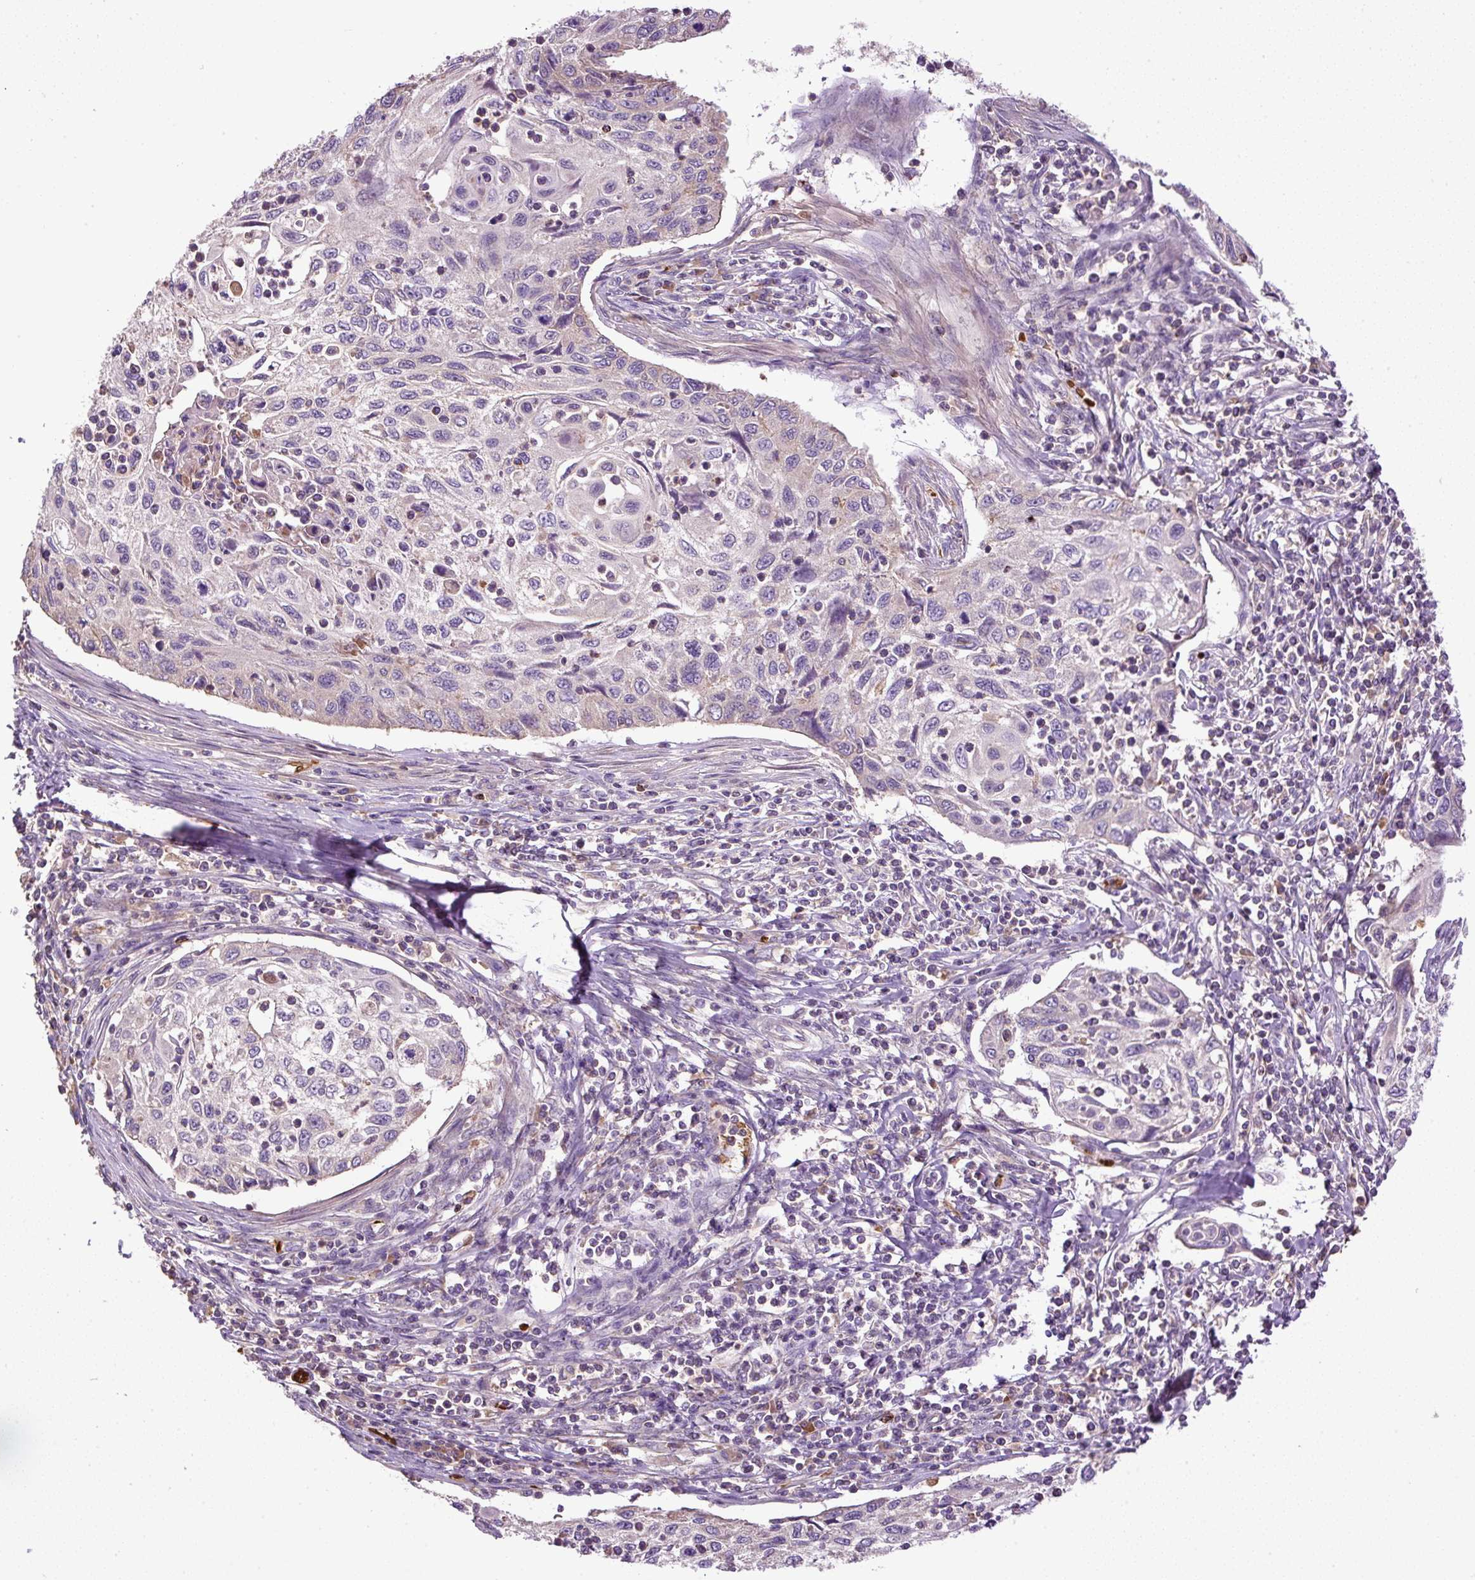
{"staining": {"intensity": "negative", "quantity": "none", "location": "none"}, "tissue": "cervical cancer", "cell_type": "Tumor cells", "image_type": "cancer", "snomed": [{"axis": "morphology", "description": "Squamous cell carcinoma, NOS"}, {"axis": "topography", "description": "Cervix"}], "caption": "IHC photomicrograph of neoplastic tissue: human cervical squamous cell carcinoma stained with DAB (3,3'-diaminobenzidine) displays no significant protein staining in tumor cells. (IHC, brightfield microscopy, high magnification).", "gene": "CXCL13", "patient": {"sex": "female", "age": 70}}